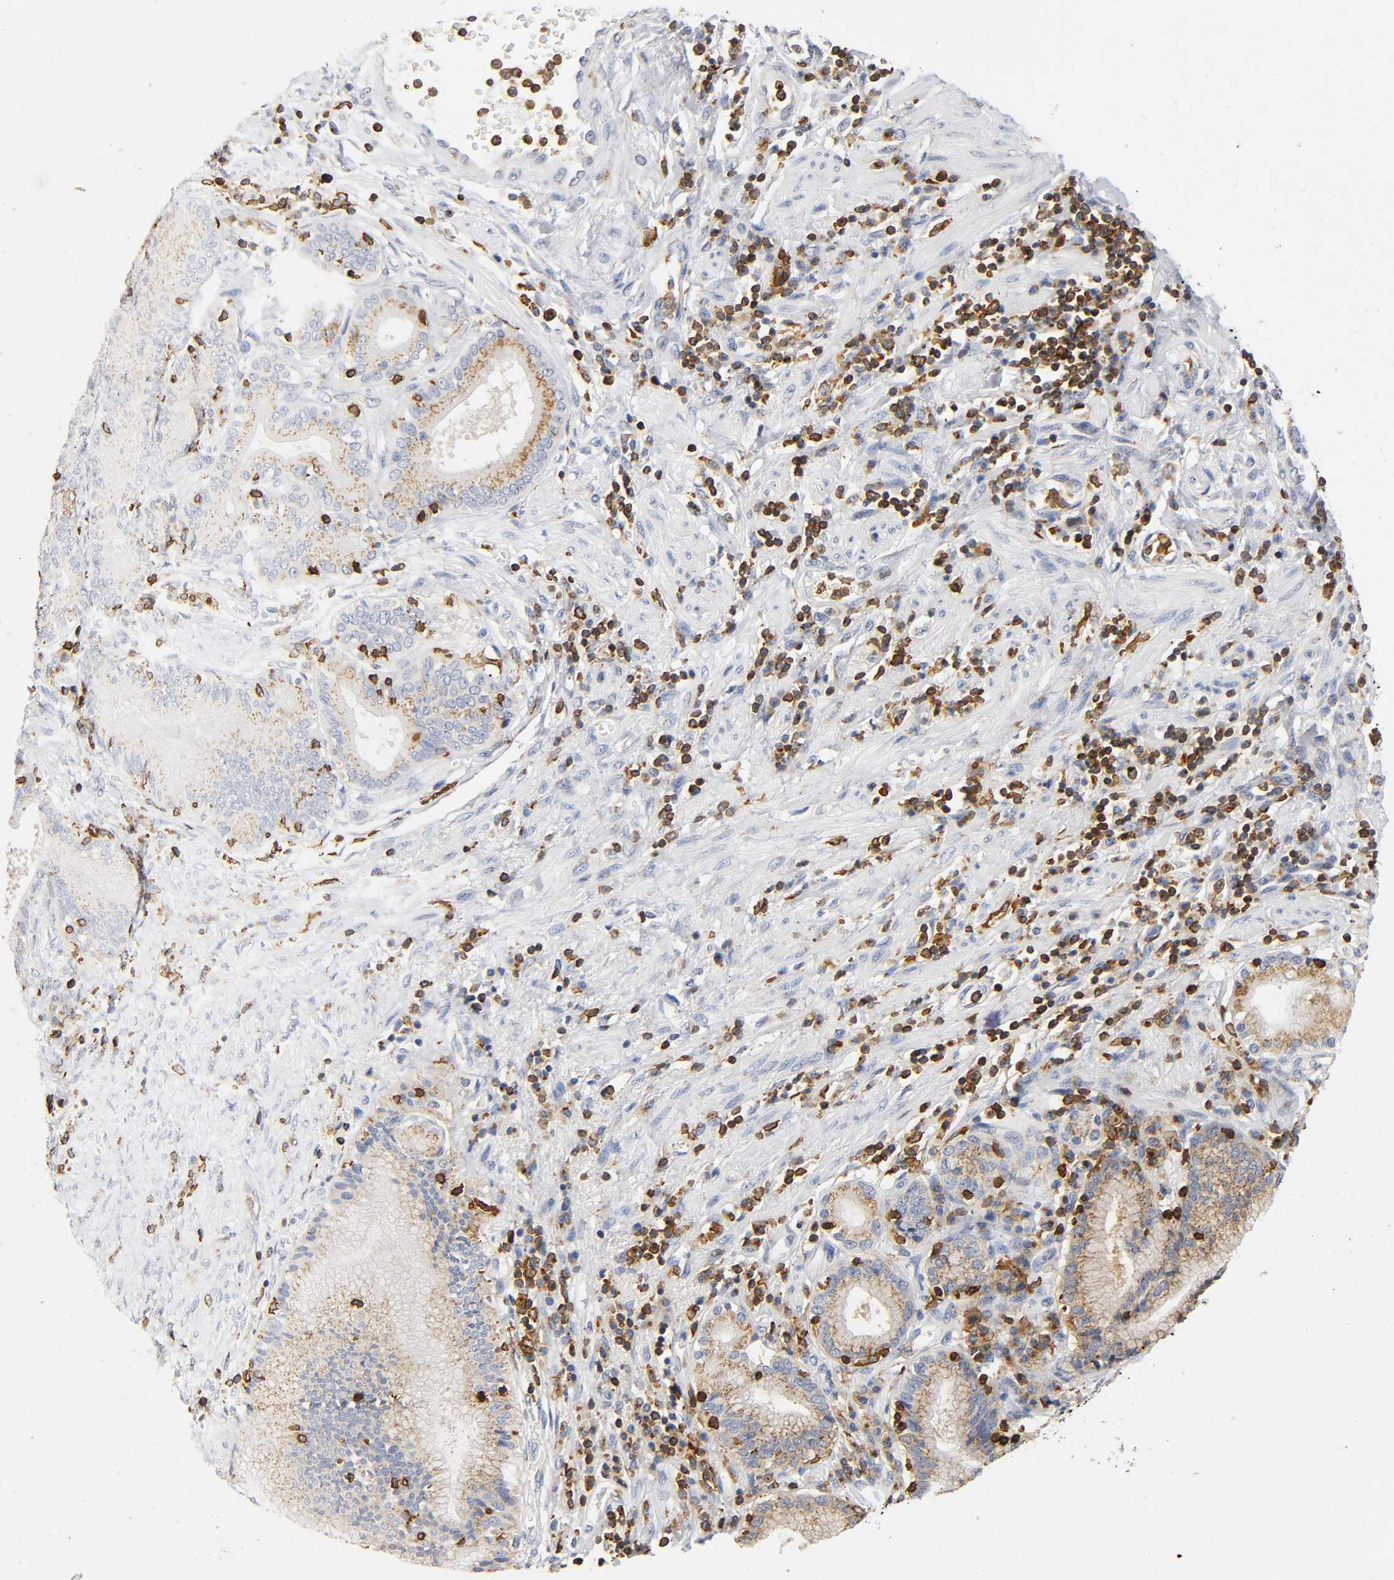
{"staining": {"intensity": "moderate", "quantity": ">75%", "location": "cytoplasmic/membranous"}, "tissue": "pancreatic cancer", "cell_type": "Tumor cells", "image_type": "cancer", "snomed": [{"axis": "morphology", "description": "Adenocarcinoma, NOS"}, {"axis": "topography", "description": "Pancreas"}], "caption": "About >75% of tumor cells in human adenocarcinoma (pancreatic) exhibit moderate cytoplasmic/membranous protein expression as visualized by brown immunohistochemical staining.", "gene": "CAPN10", "patient": {"sex": "female", "age": 48}}